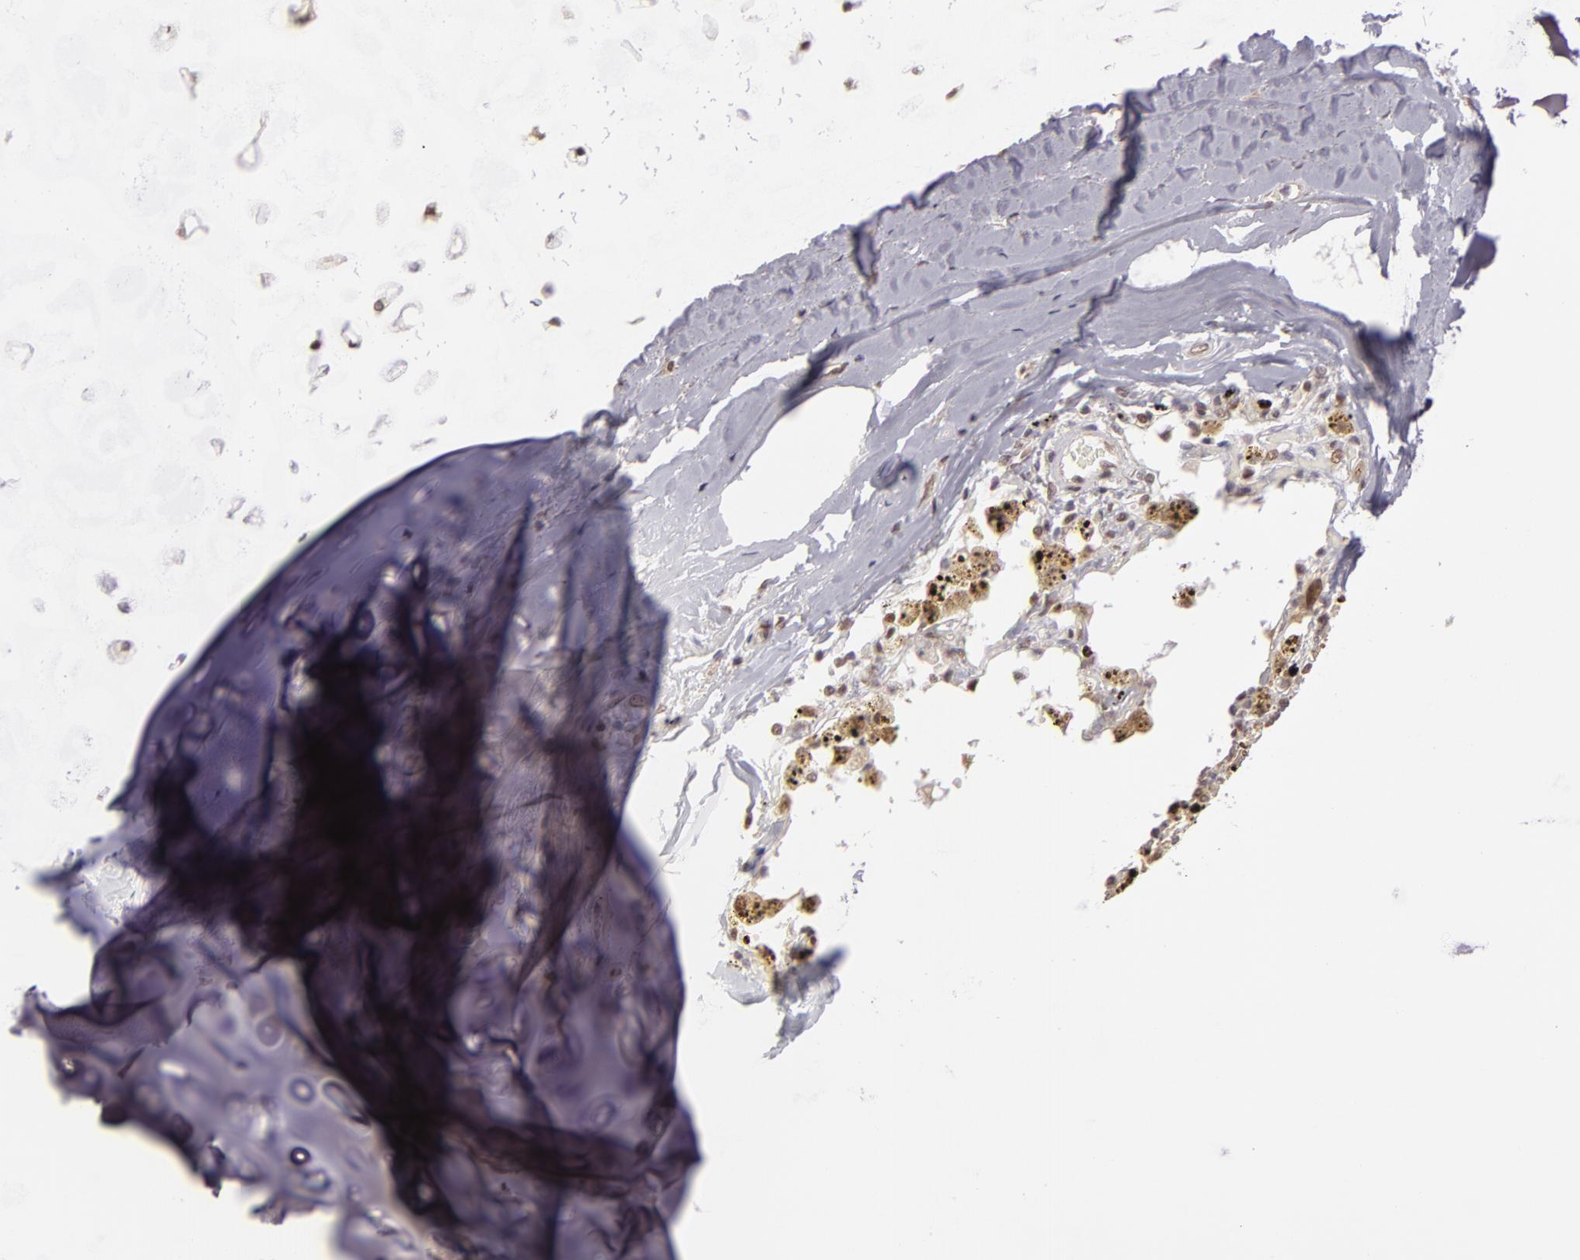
{"staining": {"intensity": "moderate", "quantity": ">75%", "location": "nuclear"}, "tissue": "adipose tissue", "cell_type": "Adipocytes", "image_type": "normal", "snomed": [{"axis": "morphology", "description": "Normal tissue, NOS"}, {"axis": "topography", "description": "Cartilage tissue"}, {"axis": "topography", "description": "Lung"}], "caption": "IHC micrograph of normal adipose tissue: adipose tissue stained using IHC reveals medium levels of moderate protein expression localized specifically in the nuclear of adipocytes, appearing as a nuclear brown color.", "gene": "ZNF133", "patient": {"sex": "male", "age": 65}}